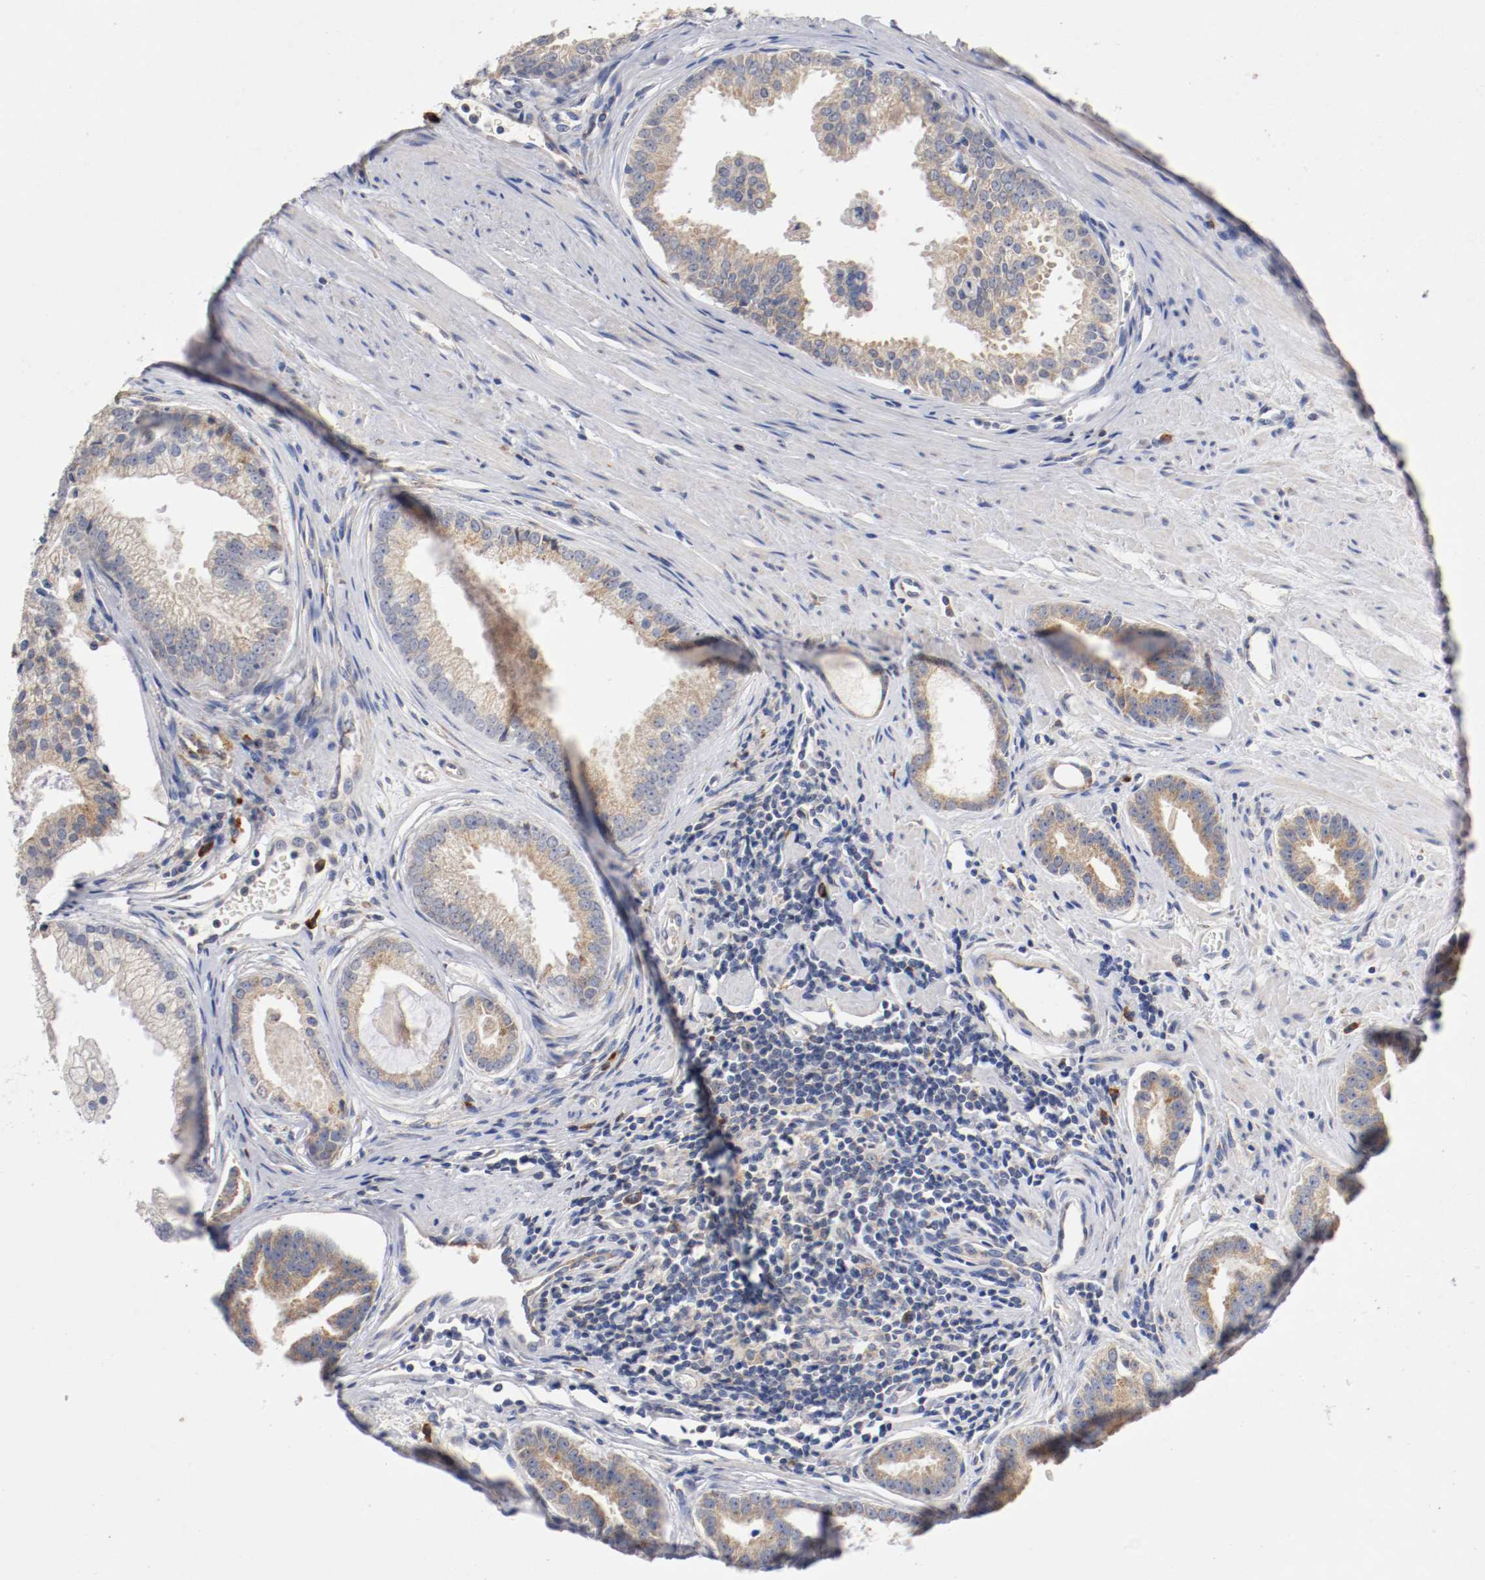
{"staining": {"intensity": "weak", "quantity": ">75%", "location": "cytoplasmic/membranous"}, "tissue": "prostate cancer", "cell_type": "Tumor cells", "image_type": "cancer", "snomed": [{"axis": "morphology", "description": "Adenocarcinoma, High grade"}, {"axis": "topography", "description": "Prostate"}], "caption": "High-power microscopy captured an immunohistochemistry (IHC) photomicrograph of prostate cancer (adenocarcinoma (high-grade)), revealing weak cytoplasmic/membranous staining in approximately >75% of tumor cells.", "gene": "TRAF2", "patient": {"sex": "male", "age": 67}}